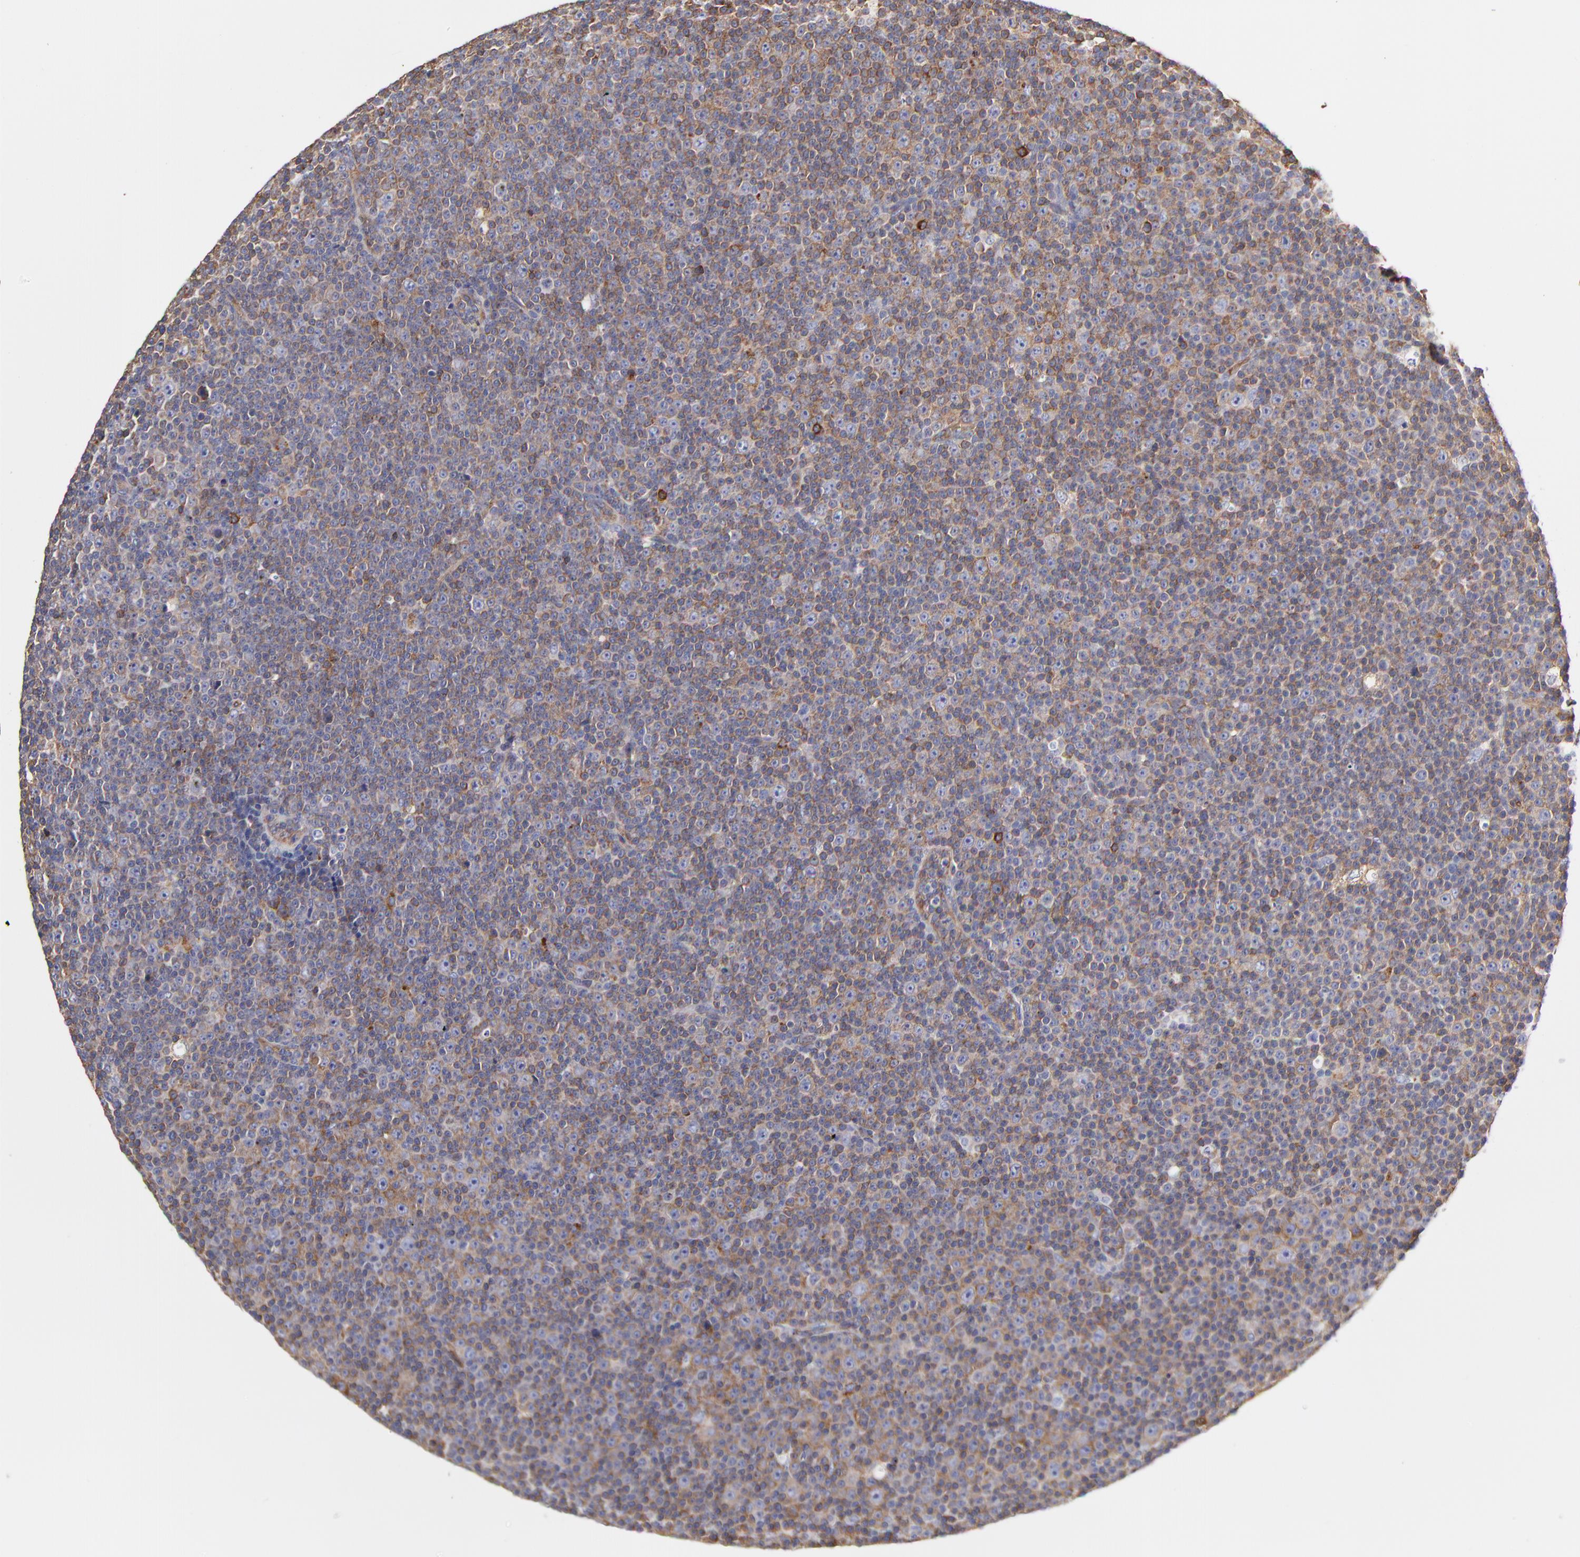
{"staining": {"intensity": "moderate", "quantity": ">75%", "location": "cytoplasmic/membranous"}, "tissue": "lymphoma", "cell_type": "Tumor cells", "image_type": "cancer", "snomed": [{"axis": "morphology", "description": "Malignant lymphoma, non-Hodgkin's type, Low grade"}, {"axis": "topography", "description": "Lymph node"}], "caption": "Immunohistochemistry (DAB) staining of human low-grade malignant lymphoma, non-Hodgkin's type reveals moderate cytoplasmic/membranous protein staining in approximately >75% of tumor cells.", "gene": "CD2AP", "patient": {"sex": "female", "age": 67}}